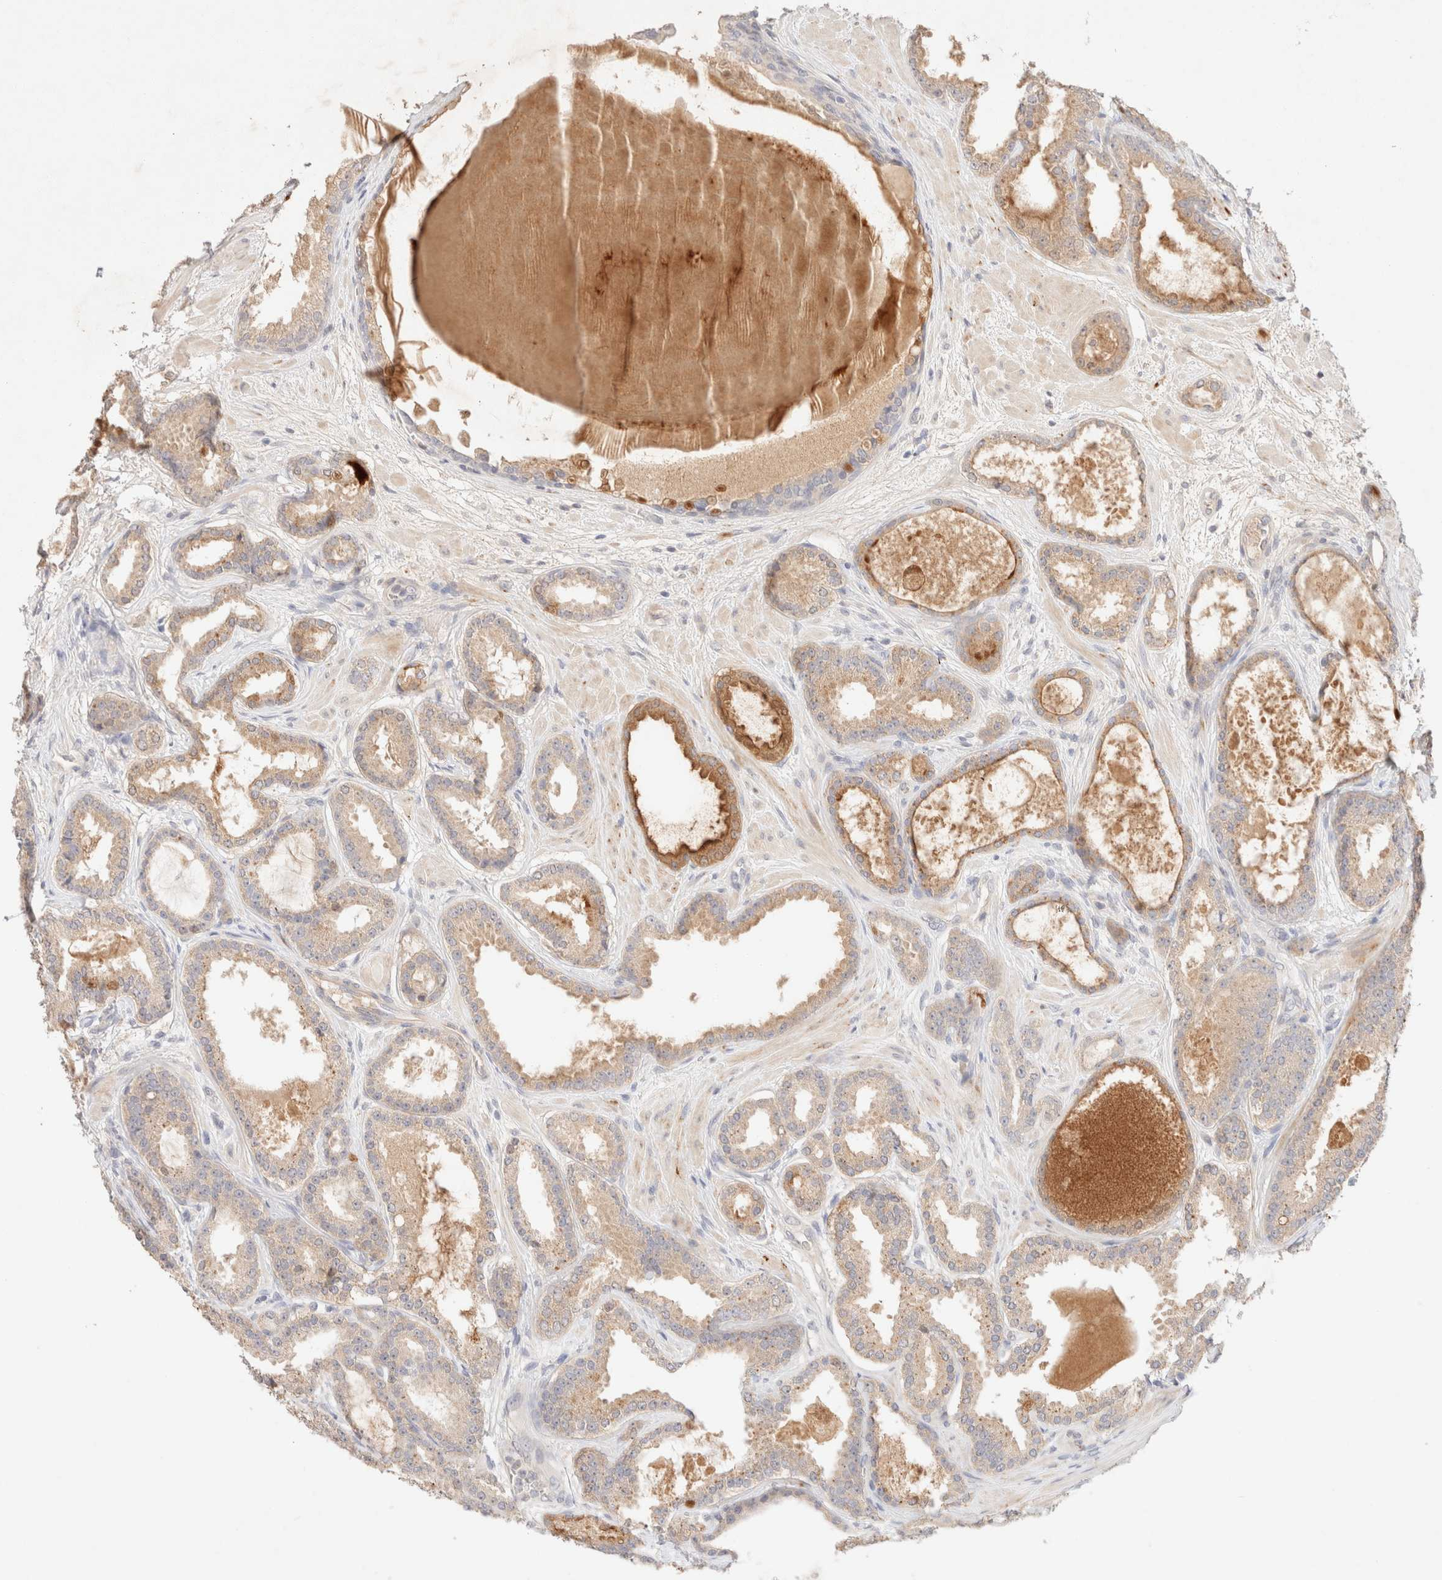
{"staining": {"intensity": "weak", "quantity": ">75%", "location": "cytoplasmic/membranous"}, "tissue": "prostate cancer", "cell_type": "Tumor cells", "image_type": "cancer", "snomed": [{"axis": "morphology", "description": "Adenocarcinoma, High grade"}, {"axis": "topography", "description": "Prostate"}], "caption": "Tumor cells display low levels of weak cytoplasmic/membranous staining in approximately >75% of cells in human prostate adenocarcinoma (high-grade).", "gene": "SNTB1", "patient": {"sex": "male", "age": 60}}